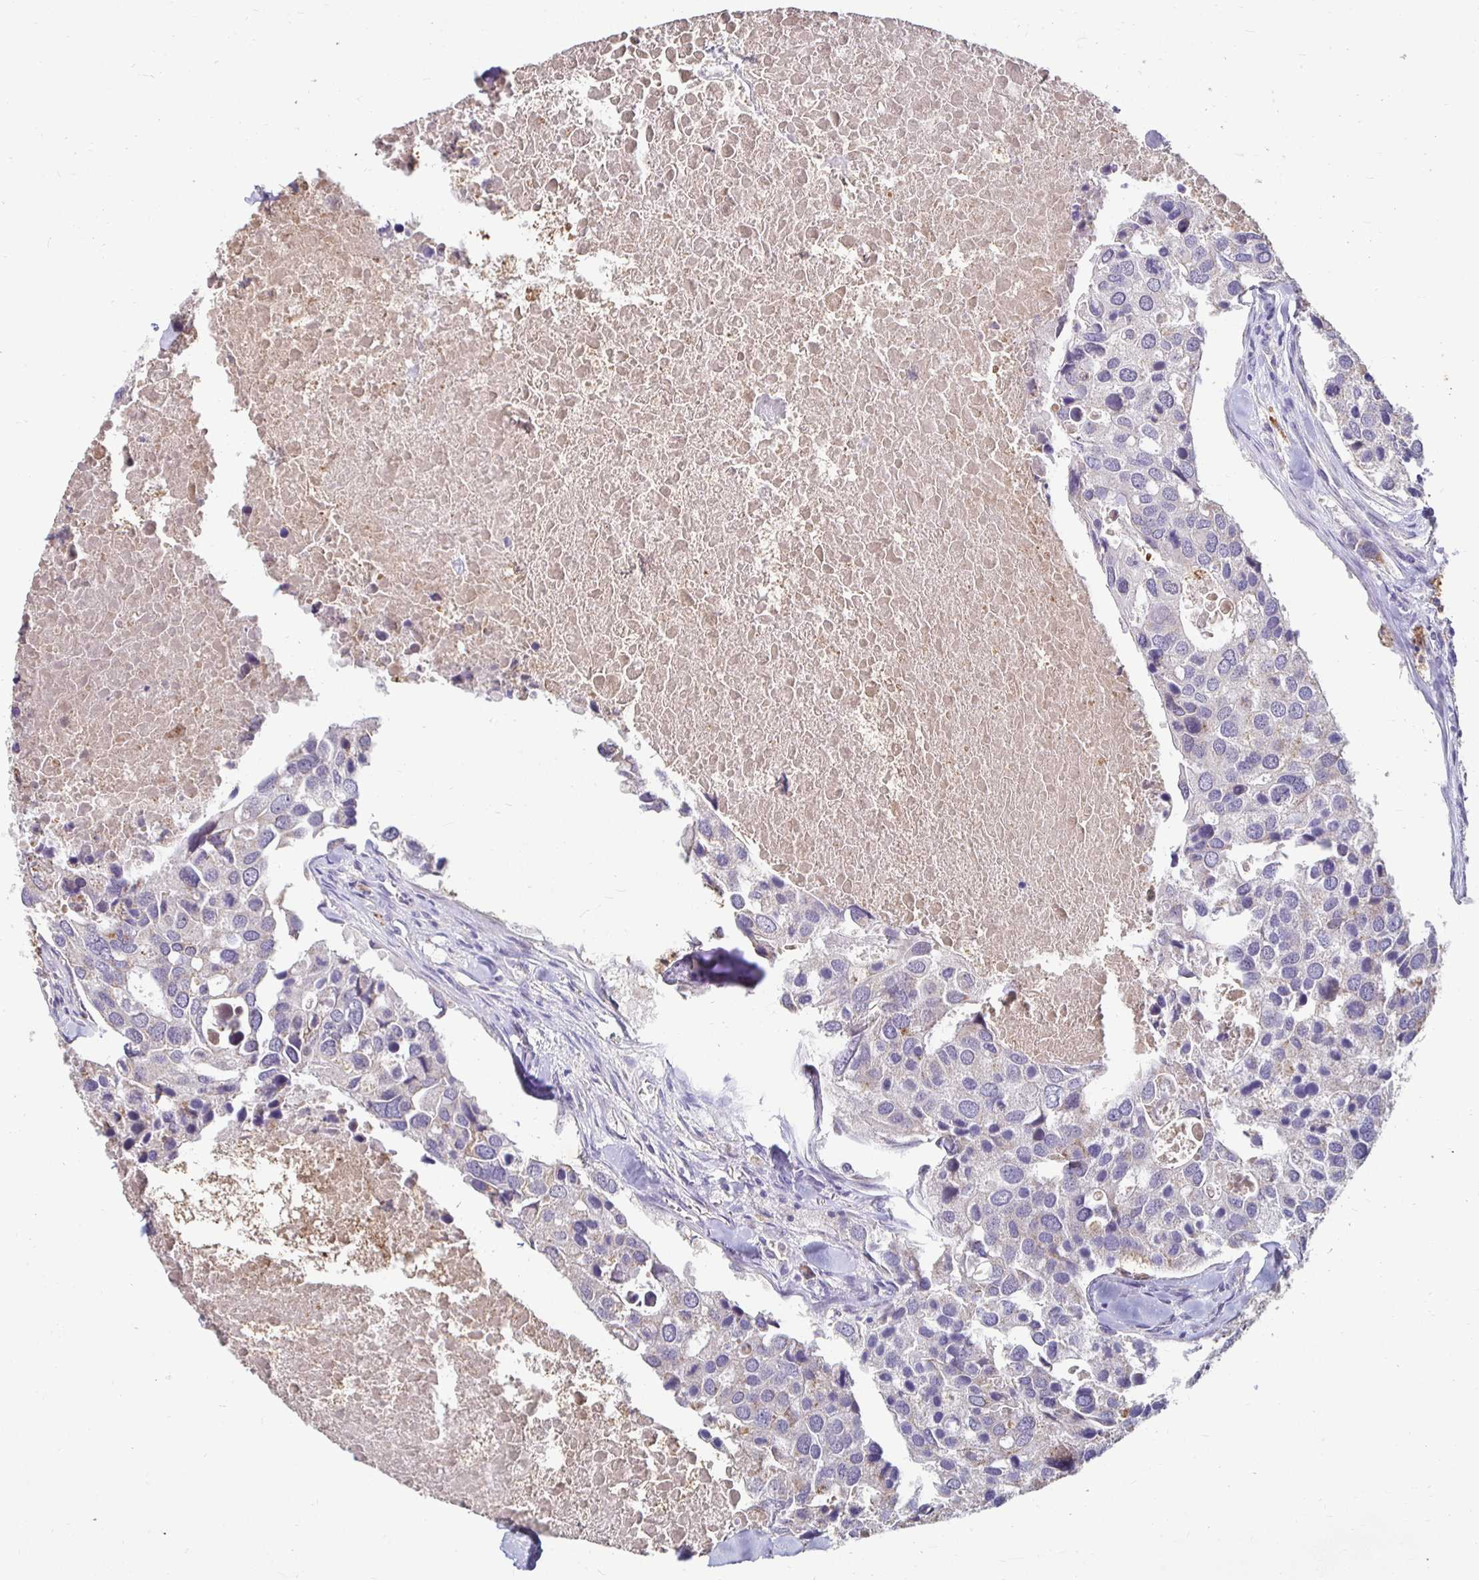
{"staining": {"intensity": "negative", "quantity": "none", "location": "none"}, "tissue": "breast cancer", "cell_type": "Tumor cells", "image_type": "cancer", "snomed": [{"axis": "morphology", "description": "Duct carcinoma"}, {"axis": "topography", "description": "Breast"}], "caption": "A high-resolution photomicrograph shows IHC staining of invasive ductal carcinoma (breast), which exhibits no significant staining in tumor cells.", "gene": "GK2", "patient": {"sex": "female", "age": 83}}